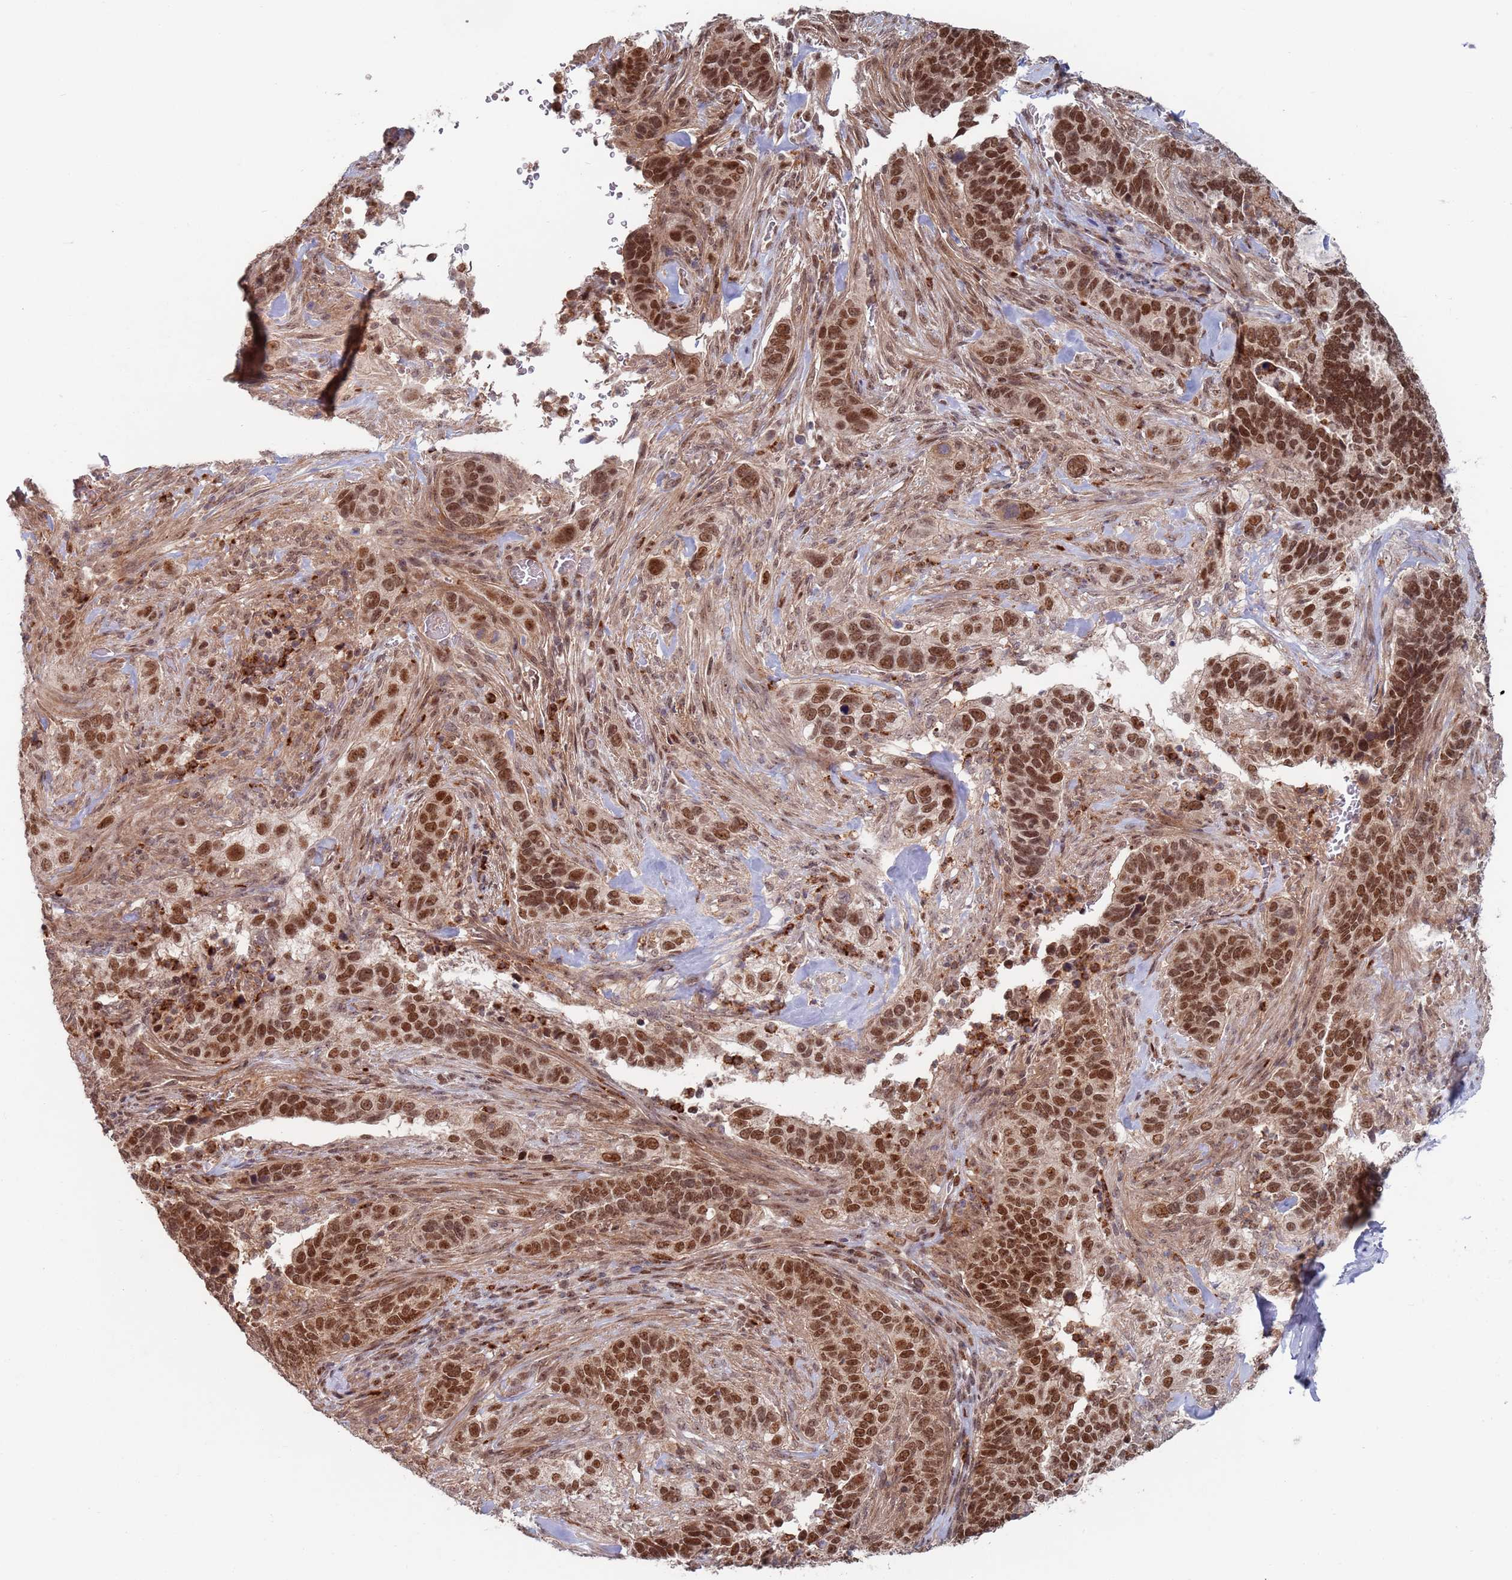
{"staining": {"intensity": "strong", "quantity": ">75%", "location": "nuclear"}, "tissue": "cervical cancer", "cell_type": "Tumor cells", "image_type": "cancer", "snomed": [{"axis": "morphology", "description": "Squamous cell carcinoma, NOS"}, {"axis": "topography", "description": "Cervix"}], "caption": "IHC of human squamous cell carcinoma (cervical) shows high levels of strong nuclear expression in approximately >75% of tumor cells.", "gene": "RPP25", "patient": {"sex": "female", "age": 38}}